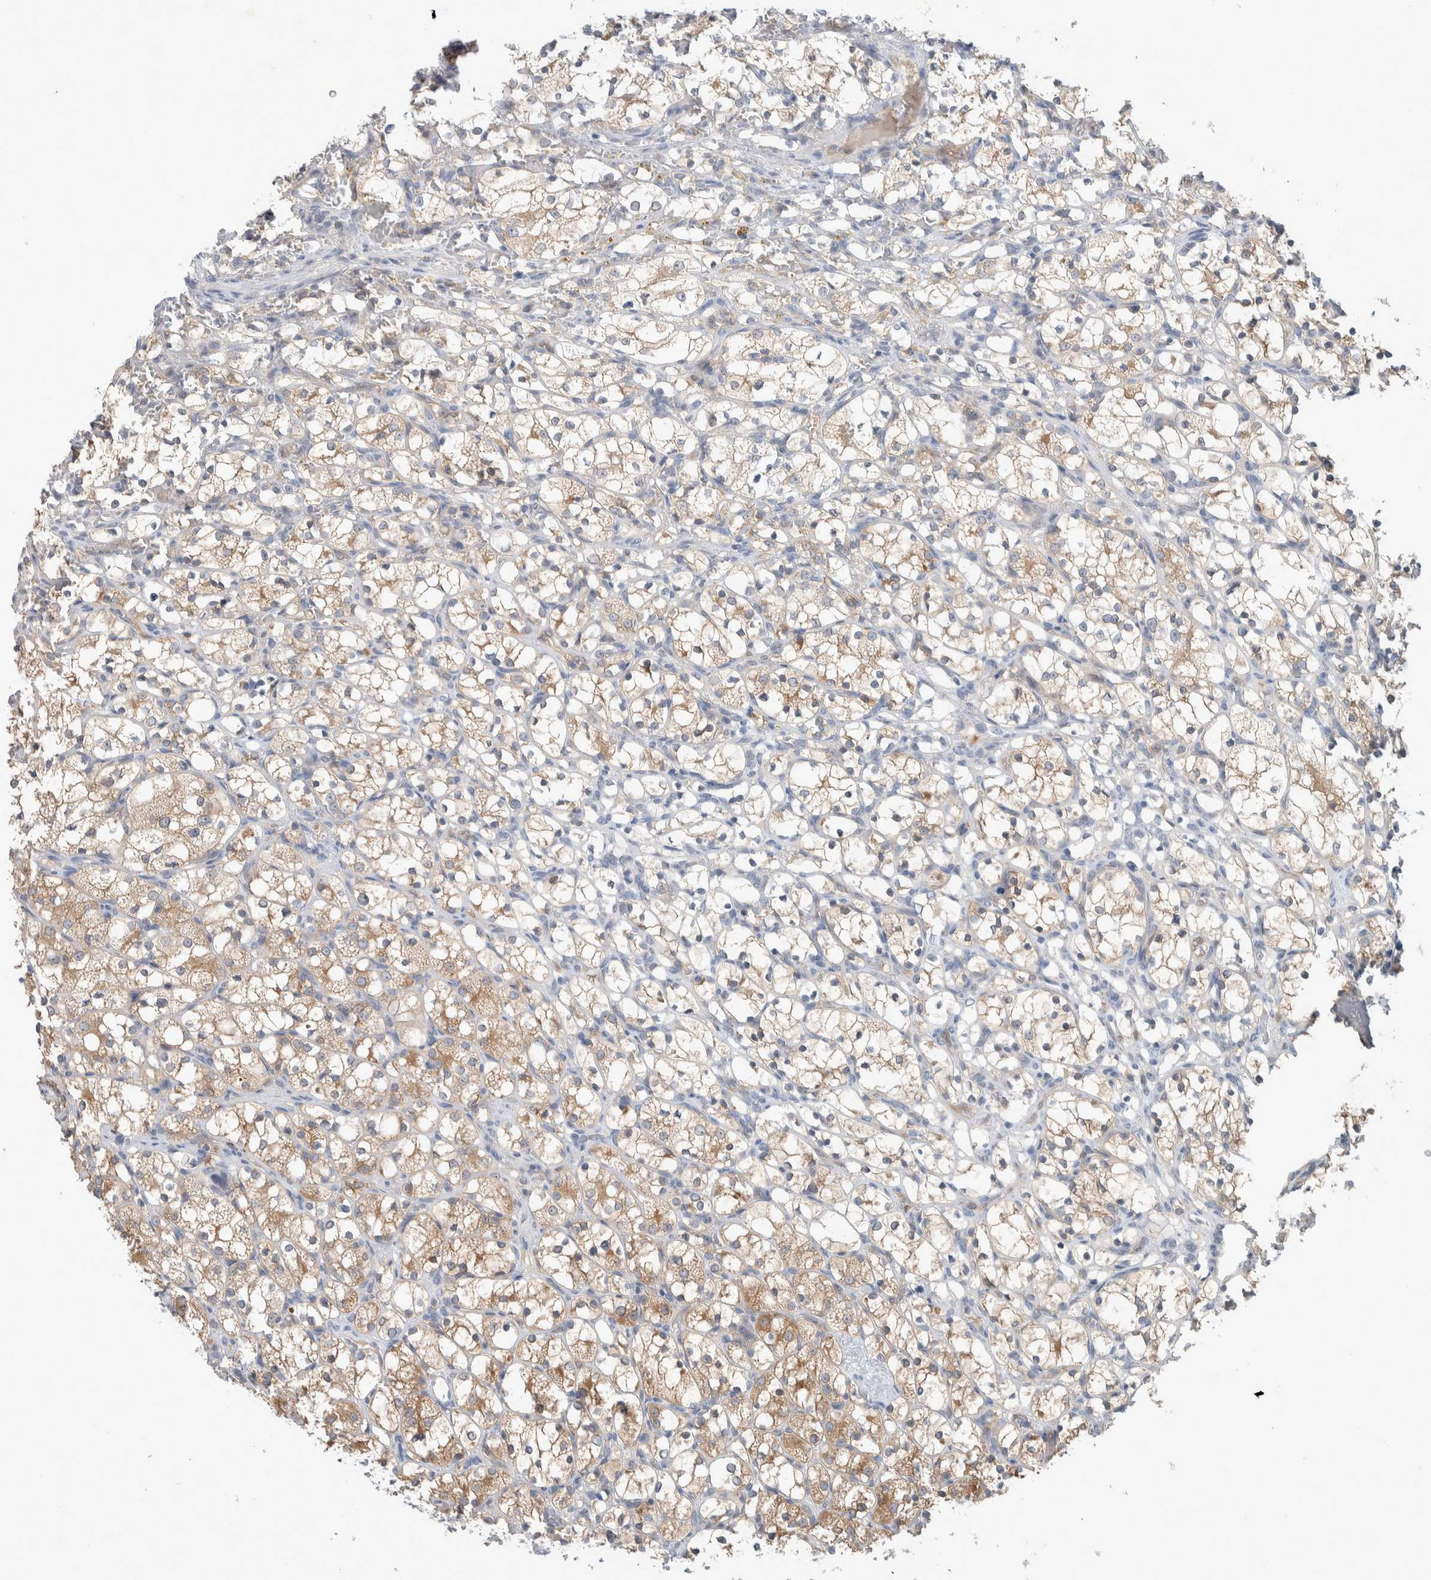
{"staining": {"intensity": "moderate", "quantity": "25%-75%", "location": "cytoplasmic/membranous"}, "tissue": "renal cancer", "cell_type": "Tumor cells", "image_type": "cancer", "snomed": [{"axis": "morphology", "description": "Adenocarcinoma, NOS"}, {"axis": "topography", "description": "Kidney"}], "caption": "Immunohistochemistry (IHC) of renal cancer reveals medium levels of moderate cytoplasmic/membranous staining in approximately 25%-75% of tumor cells. (IHC, brightfield microscopy, high magnification).", "gene": "DEPTOR", "patient": {"sex": "female", "age": 69}}